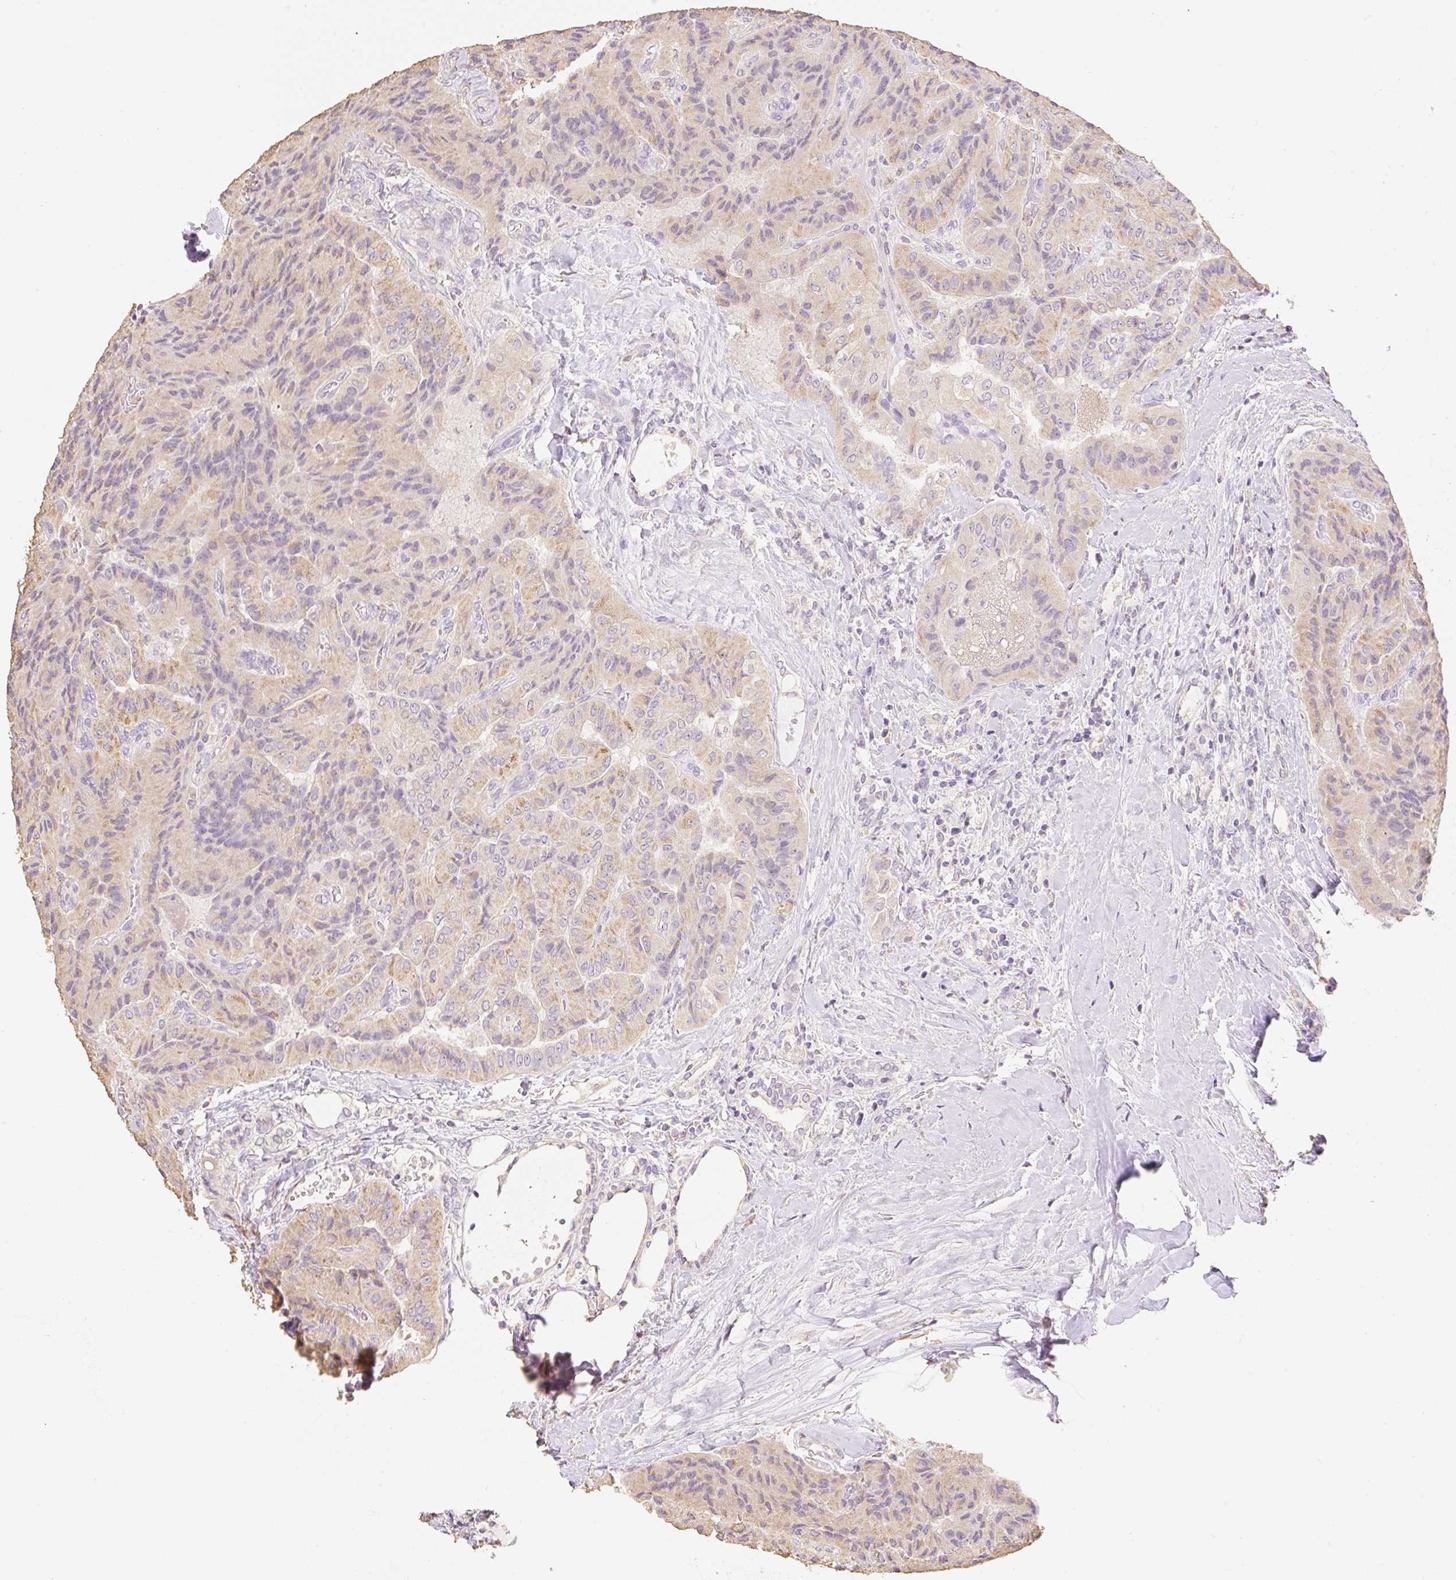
{"staining": {"intensity": "weak", "quantity": ">75%", "location": "cytoplasmic/membranous"}, "tissue": "thyroid cancer", "cell_type": "Tumor cells", "image_type": "cancer", "snomed": [{"axis": "morphology", "description": "Normal tissue, NOS"}, {"axis": "morphology", "description": "Papillary adenocarcinoma, NOS"}, {"axis": "topography", "description": "Thyroid gland"}], "caption": "A low amount of weak cytoplasmic/membranous positivity is seen in about >75% of tumor cells in papillary adenocarcinoma (thyroid) tissue. Nuclei are stained in blue.", "gene": "MBOAT7", "patient": {"sex": "female", "age": 59}}